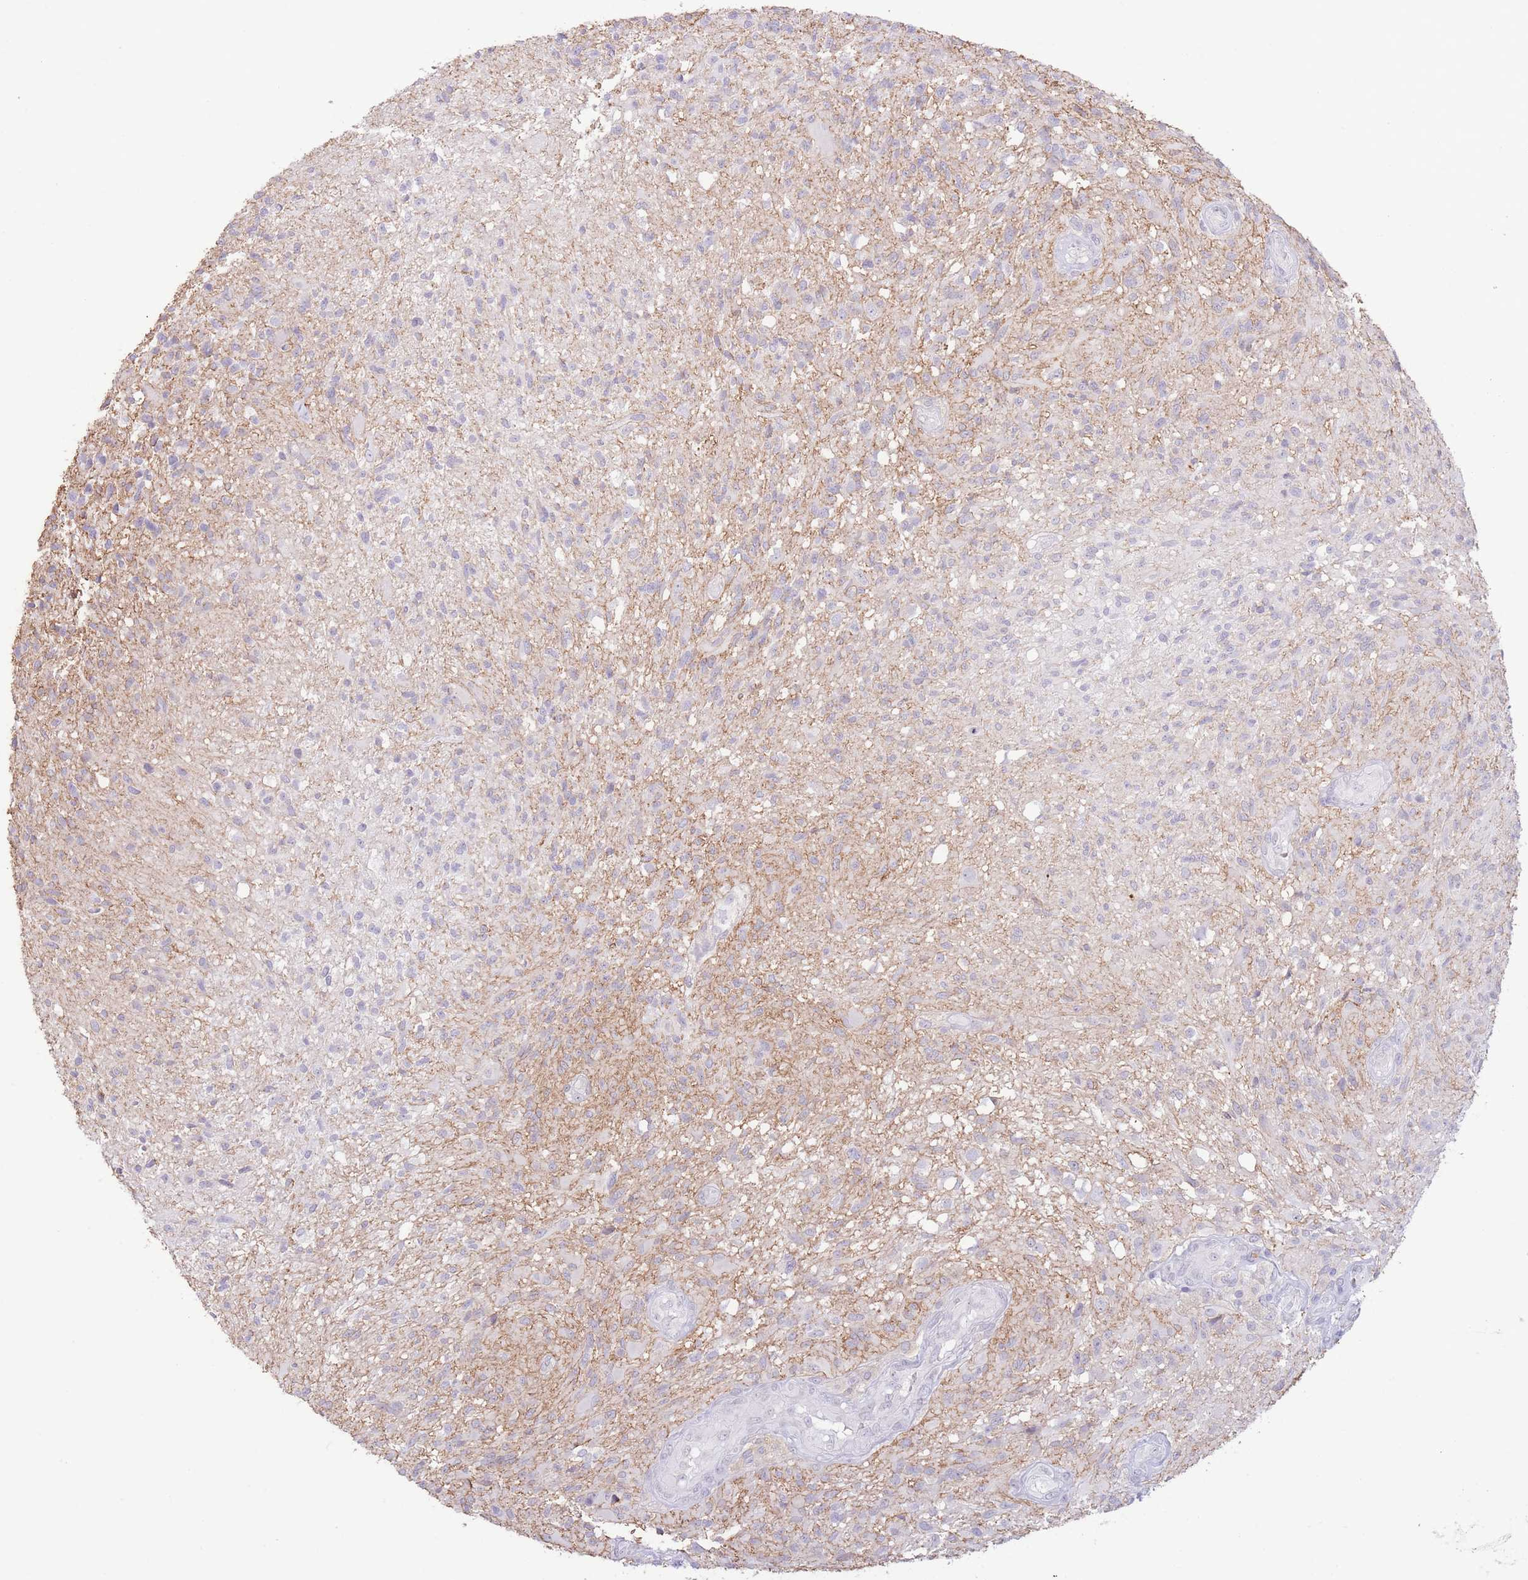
{"staining": {"intensity": "negative", "quantity": "none", "location": "none"}, "tissue": "glioma", "cell_type": "Tumor cells", "image_type": "cancer", "snomed": [{"axis": "morphology", "description": "Glioma, malignant, High grade"}, {"axis": "topography", "description": "Brain"}], "caption": "Human malignant glioma (high-grade) stained for a protein using IHC reveals no expression in tumor cells.", "gene": "LCLAT1", "patient": {"sex": "male", "age": 56}}